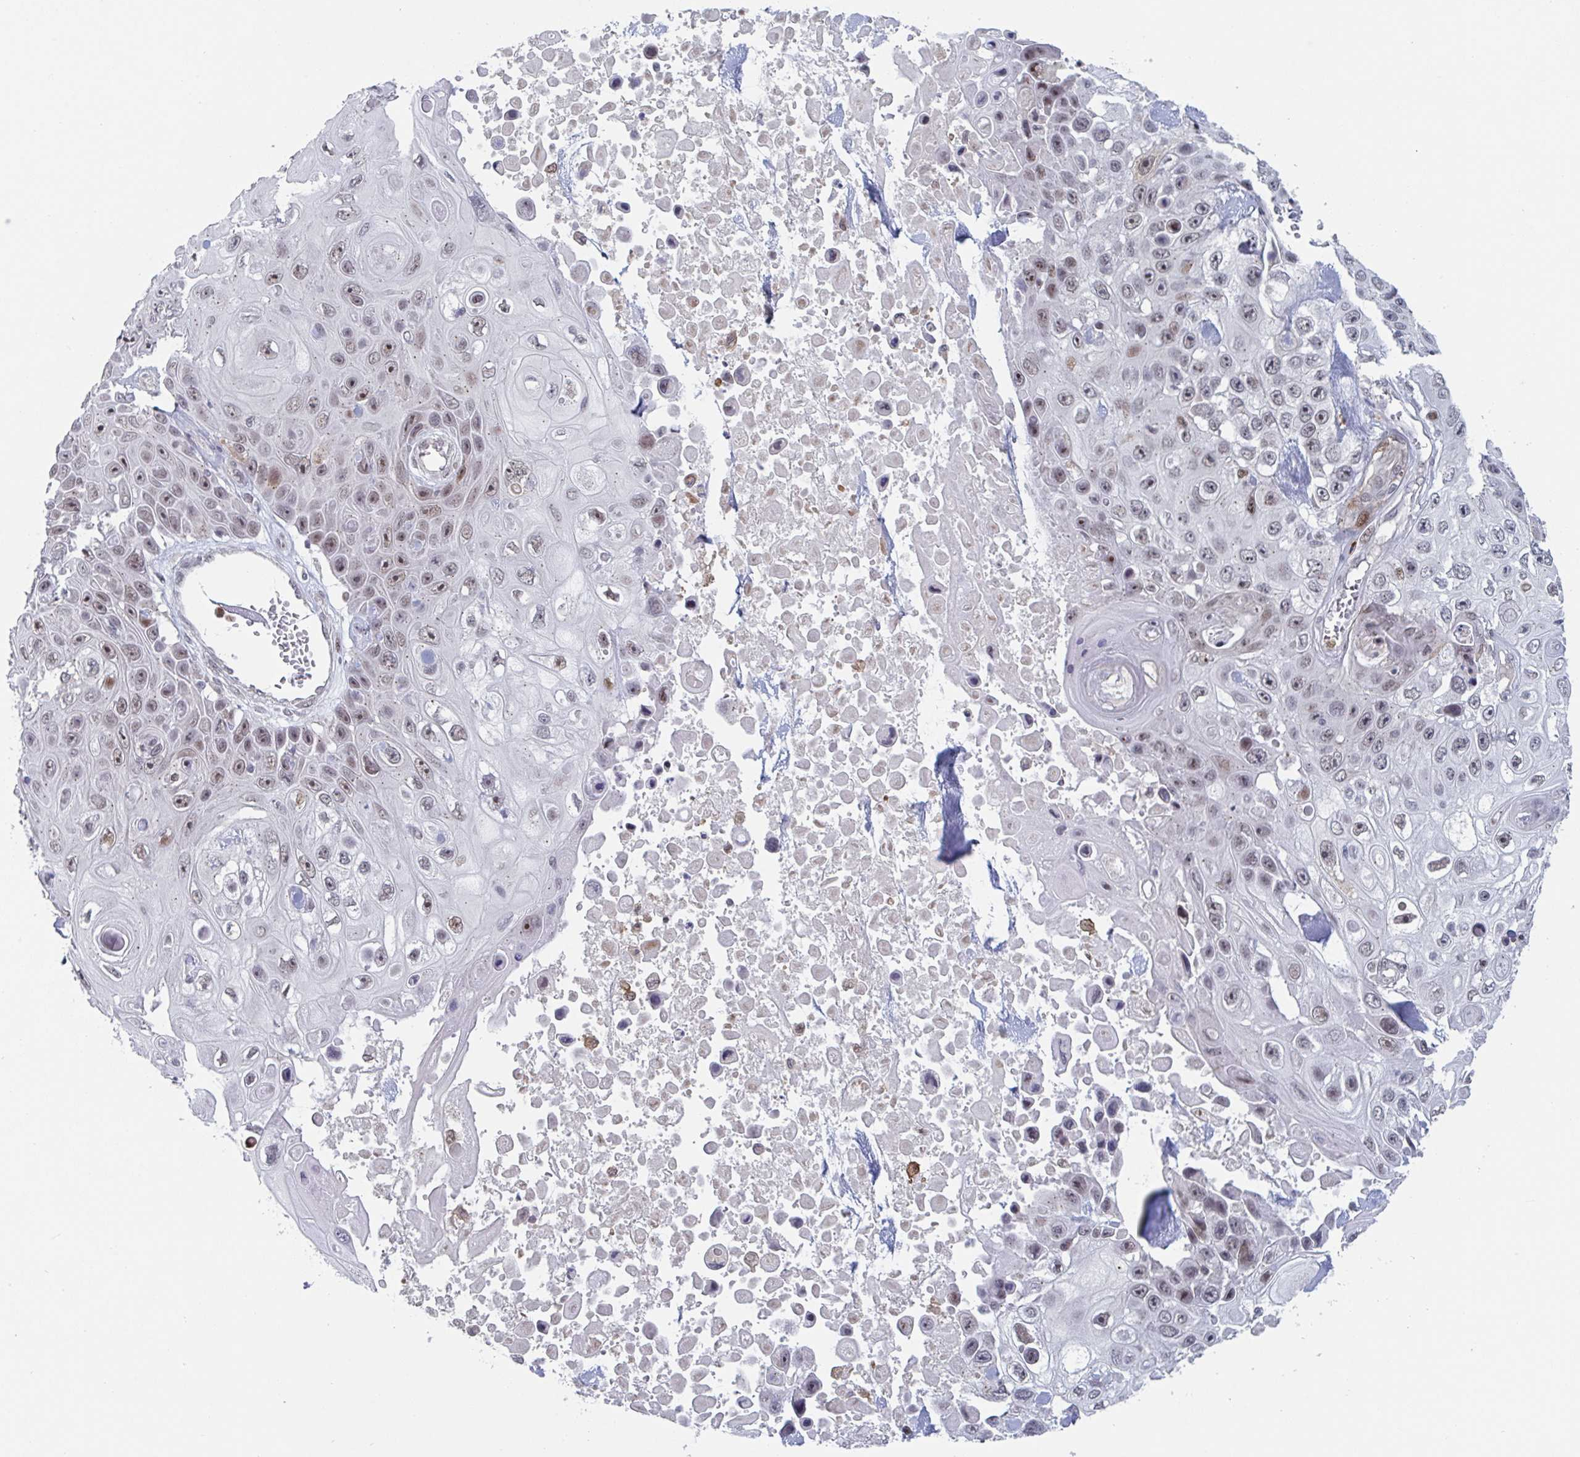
{"staining": {"intensity": "moderate", "quantity": "25%-75%", "location": "nuclear"}, "tissue": "skin cancer", "cell_type": "Tumor cells", "image_type": "cancer", "snomed": [{"axis": "morphology", "description": "Squamous cell carcinoma, NOS"}, {"axis": "topography", "description": "Skin"}], "caption": "The image reveals staining of skin squamous cell carcinoma, revealing moderate nuclear protein positivity (brown color) within tumor cells.", "gene": "RNF212", "patient": {"sex": "male", "age": 82}}